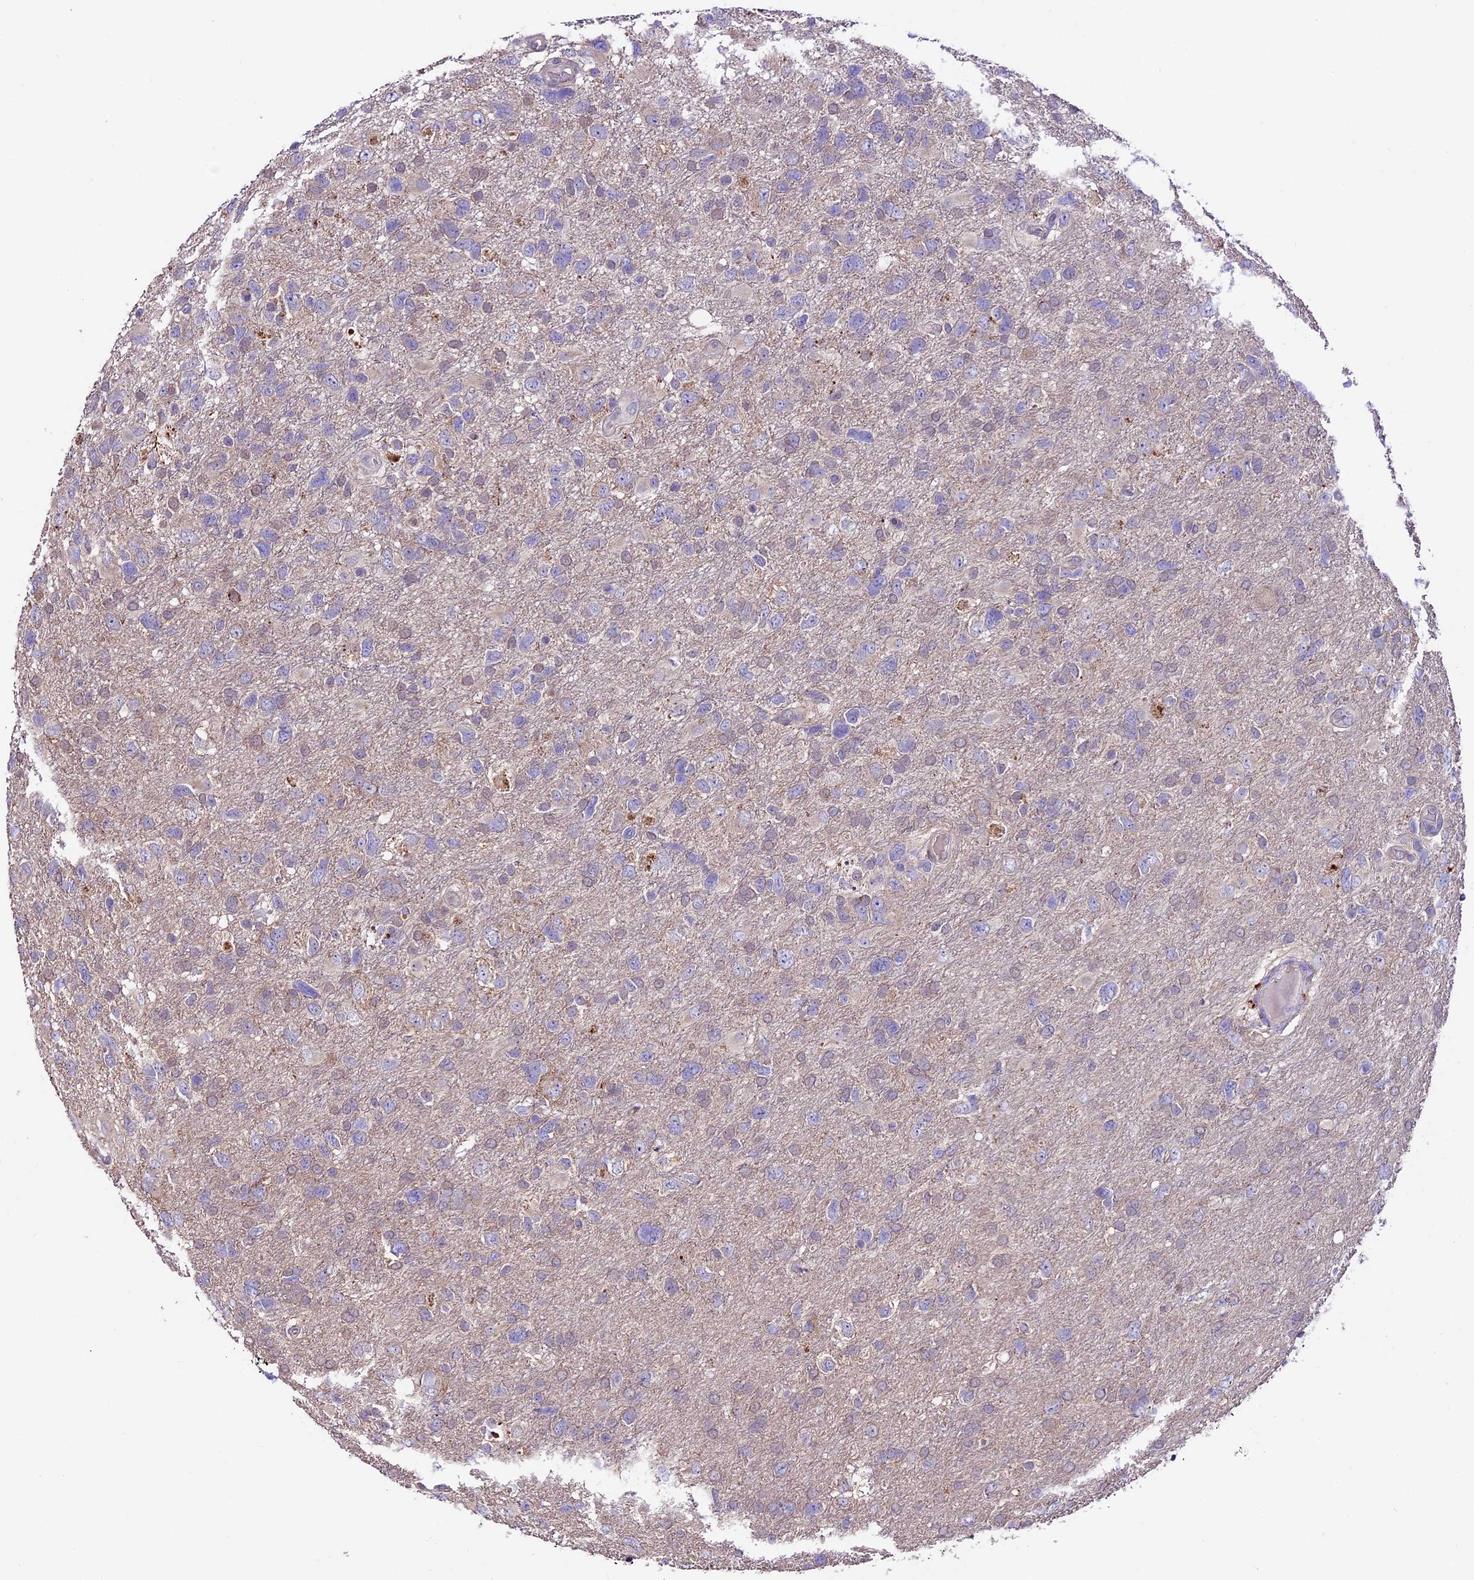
{"staining": {"intensity": "negative", "quantity": "none", "location": "none"}, "tissue": "glioma", "cell_type": "Tumor cells", "image_type": "cancer", "snomed": [{"axis": "morphology", "description": "Glioma, malignant, High grade"}, {"axis": "topography", "description": "Brain"}], "caption": "A high-resolution photomicrograph shows immunohistochemistry (IHC) staining of malignant glioma (high-grade), which exhibits no significant staining in tumor cells.", "gene": "SBNO2", "patient": {"sex": "male", "age": 61}}